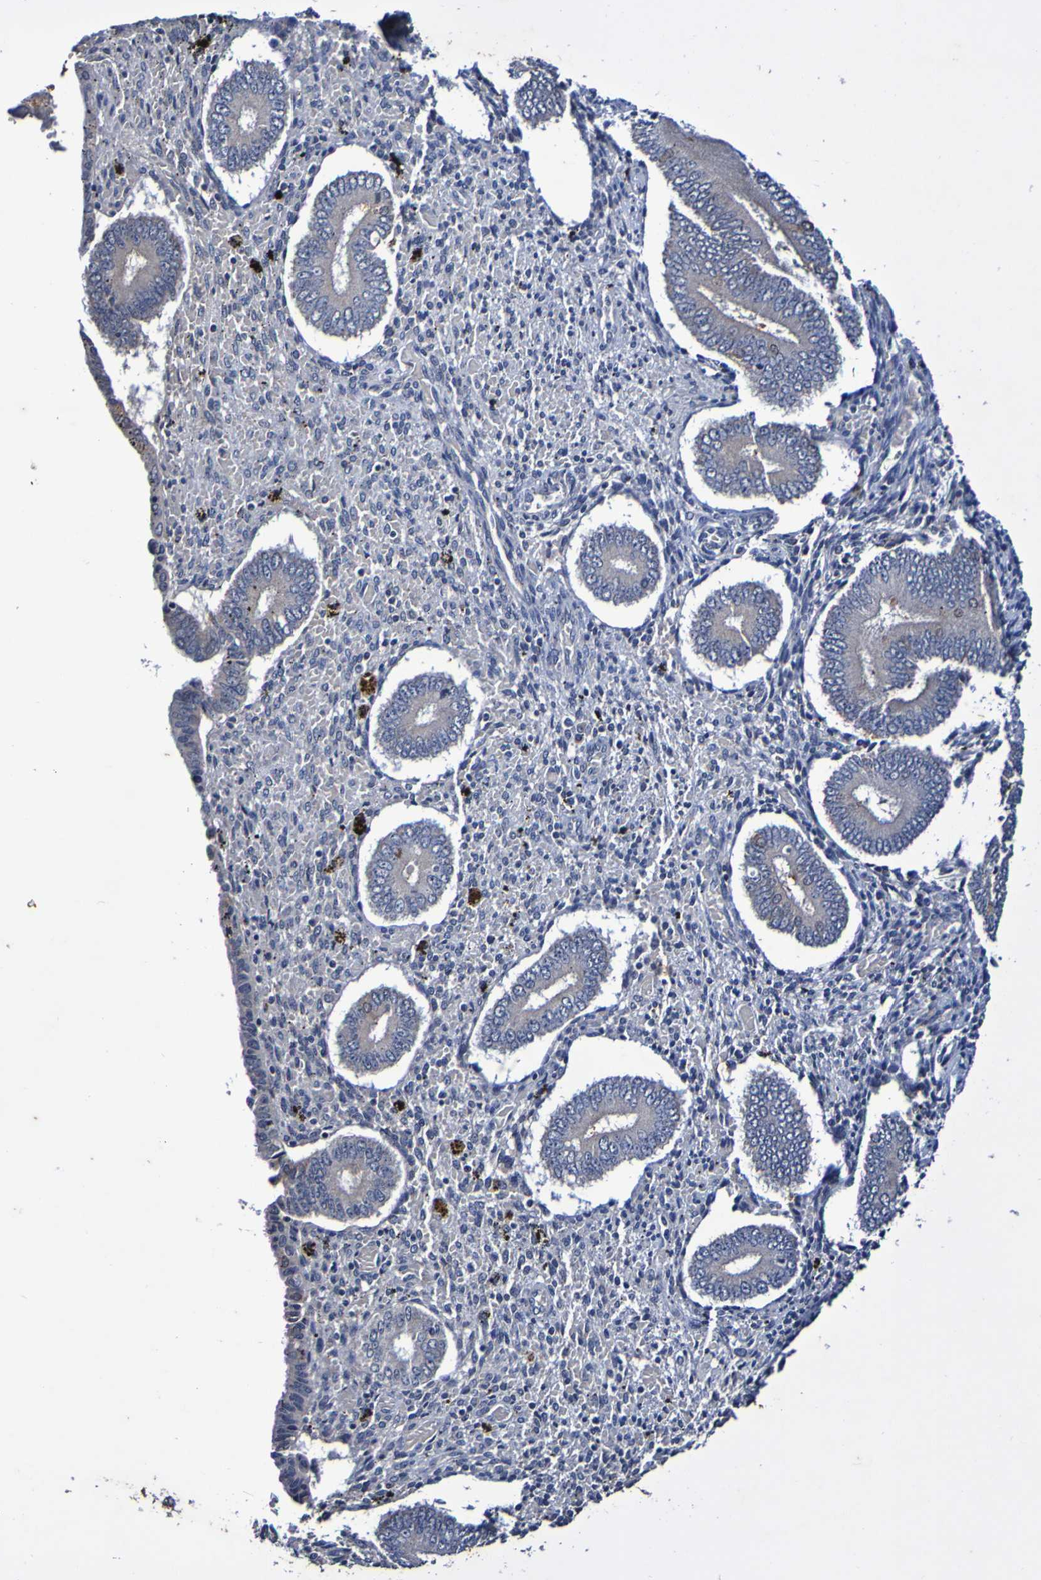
{"staining": {"intensity": "negative", "quantity": "none", "location": "none"}, "tissue": "endometrium", "cell_type": "Cells in endometrial stroma", "image_type": "normal", "snomed": [{"axis": "morphology", "description": "Normal tissue, NOS"}, {"axis": "topography", "description": "Endometrium"}], "caption": "IHC of unremarkable human endometrium exhibits no positivity in cells in endometrial stroma. (Immunohistochemistry (ihc), brightfield microscopy, high magnification).", "gene": "PTP4A2", "patient": {"sex": "female", "age": 42}}